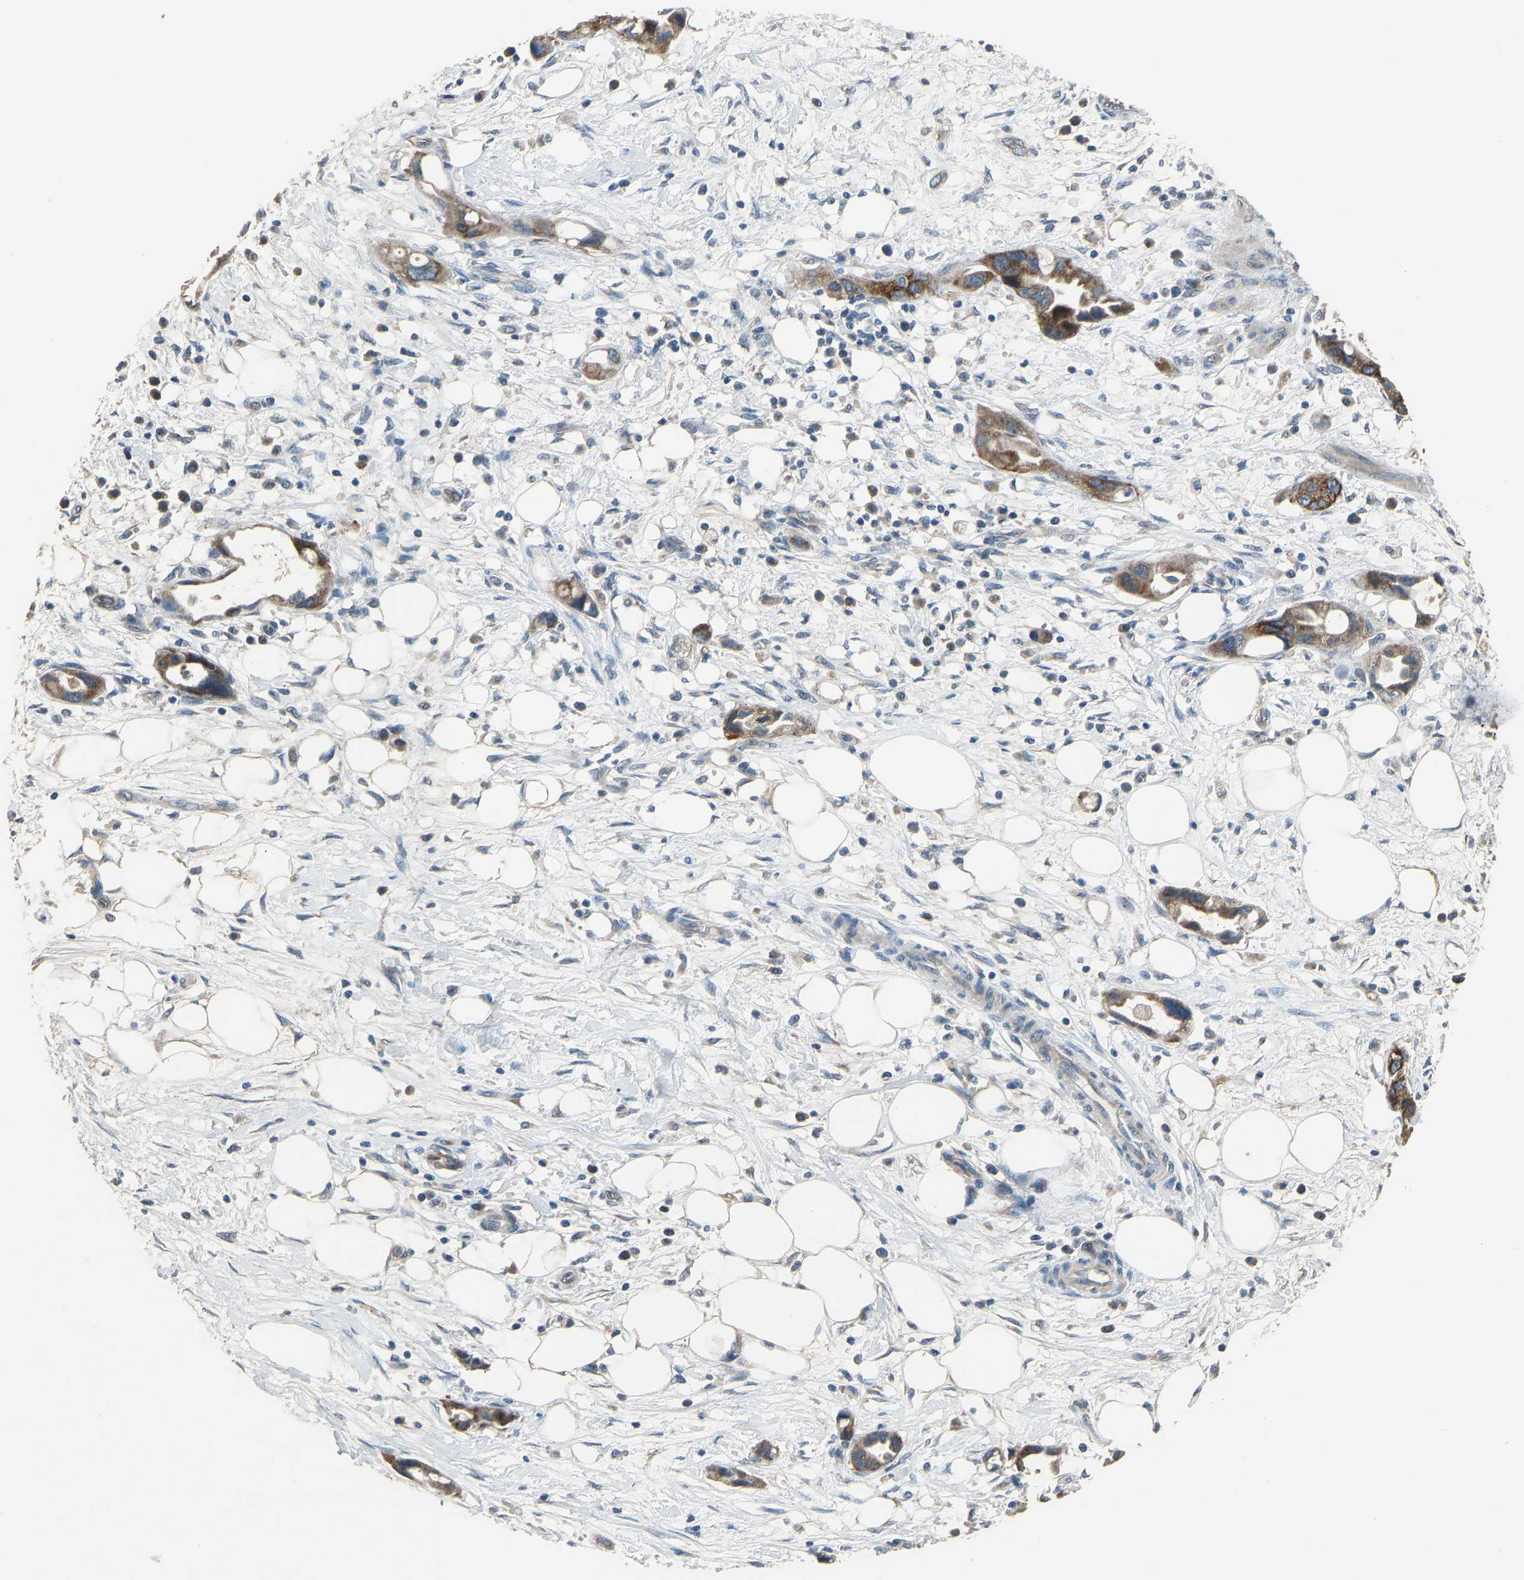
{"staining": {"intensity": "moderate", "quantity": ">75%", "location": "cytoplasmic/membranous"}, "tissue": "pancreatic cancer", "cell_type": "Tumor cells", "image_type": "cancer", "snomed": [{"axis": "morphology", "description": "Adenocarcinoma, NOS"}, {"axis": "topography", "description": "Pancreas"}], "caption": "IHC (DAB (3,3'-diaminobenzidine)) staining of human pancreatic cancer displays moderate cytoplasmic/membranous protein positivity in about >75% of tumor cells.", "gene": "TGFBR3", "patient": {"sex": "female", "age": 57}}